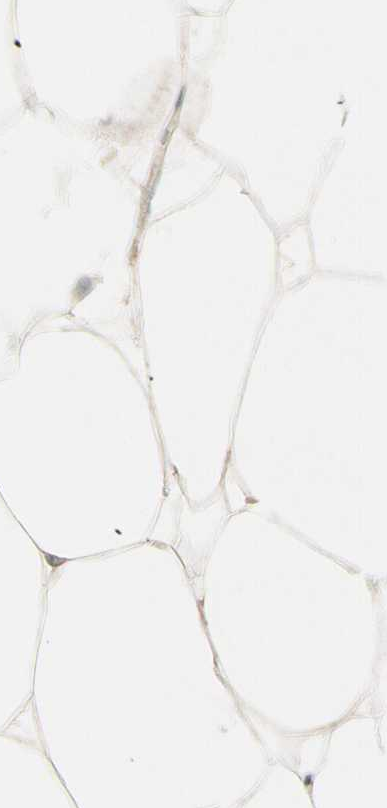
{"staining": {"intensity": "moderate", "quantity": ">75%", "location": "cytoplasmic/membranous"}, "tissue": "adipose tissue", "cell_type": "Adipocytes", "image_type": "normal", "snomed": [{"axis": "morphology", "description": "Normal tissue, NOS"}, {"axis": "morphology", "description": "Duct carcinoma"}, {"axis": "topography", "description": "Breast"}, {"axis": "topography", "description": "Adipose tissue"}], "caption": "Adipose tissue stained with IHC displays moderate cytoplasmic/membranous staining in approximately >75% of adipocytes.", "gene": "CYP2E1", "patient": {"sex": "female", "age": 37}}